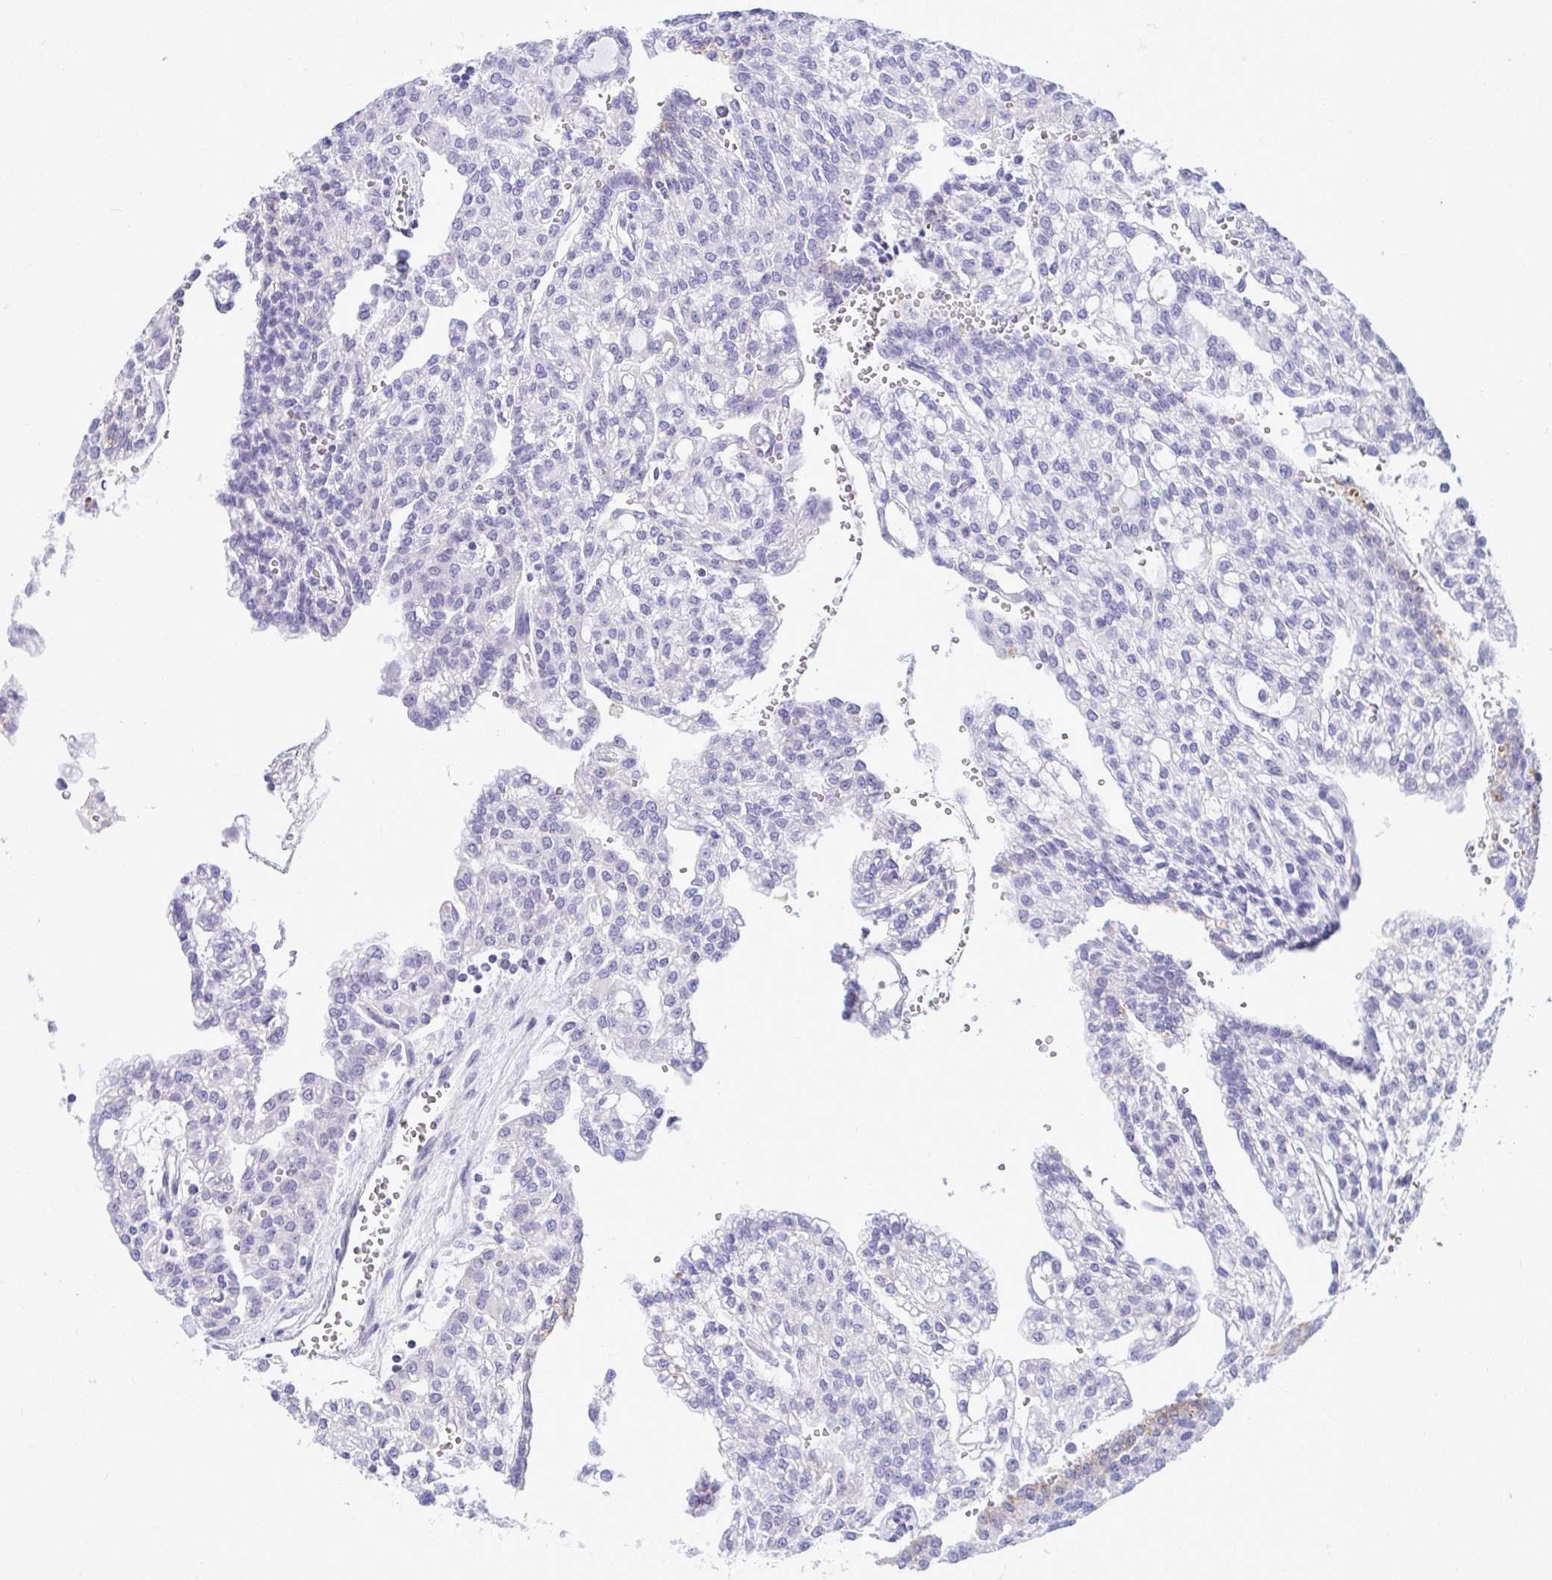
{"staining": {"intensity": "negative", "quantity": "none", "location": "none"}, "tissue": "renal cancer", "cell_type": "Tumor cells", "image_type": "cancer", "snomed": [{"axis": "morphology", "description": "Adenocarcinoma, NOS"}, {"axis": "topography", "description": "Kidney"}], "caption": "IHC of human adenocarcinoma (renal) shows no expression in tumor cells.", "gene": "AIG1", "patient": {"sex": "male", "age": 63}}